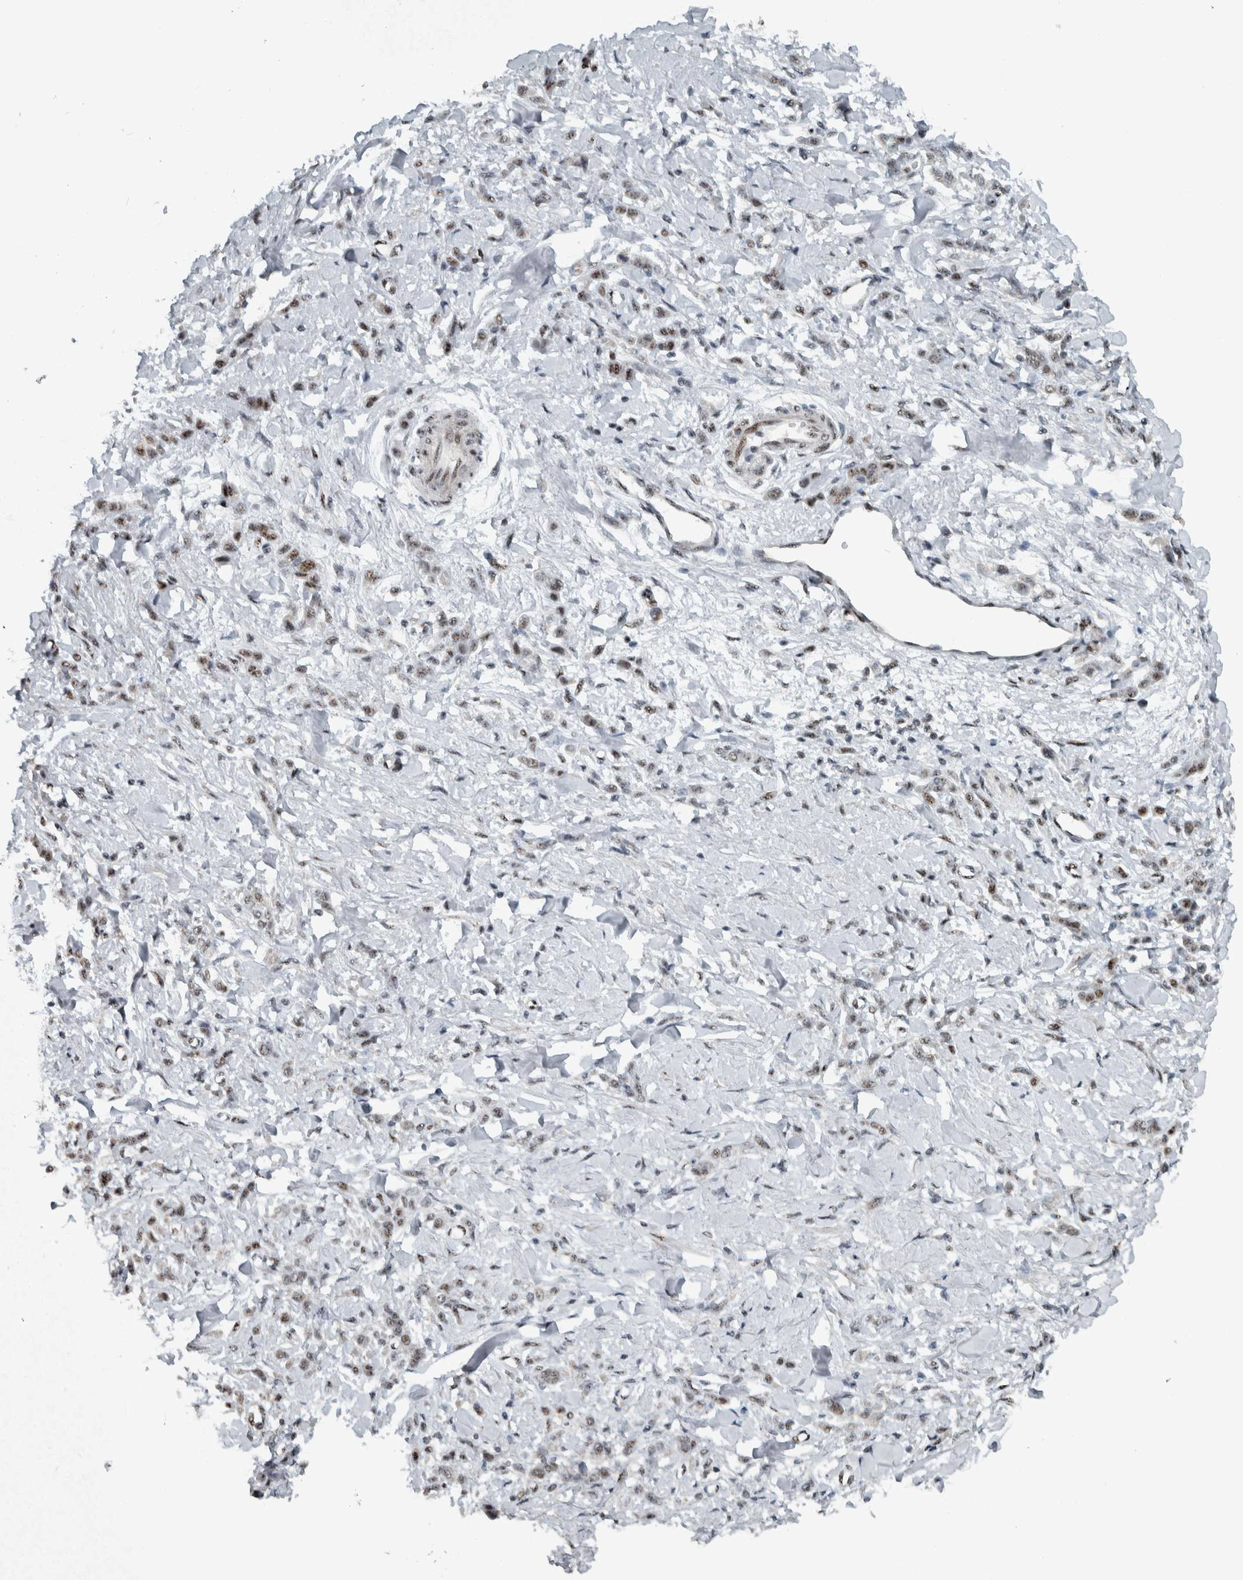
{"staining": {"intensity": "moderate", "quantity": "25%-75%", "location": "nuclear"}, "tissue": "stomach cancer", "cell_type": "Tumor cells", "image_type": "cancer", "snomed": [{"axis": "morphology", "description": "Normal tissue, NOS"}, {"axis": "morphology", "description": "Adenocarcinoma, NOS"}, {"axis": "topography", "description": "Stomach"}], "caption": "IHC (DAB) staining of human adenocarcinoma (stomach) reveals moderate nuclear protein expression in about 25%-75% of tumor cells. (DAB IHC, brown staining for protein, blue staining for nuclei).", "gene": "SON", "patient": {"sex": "male", "age": 82}}